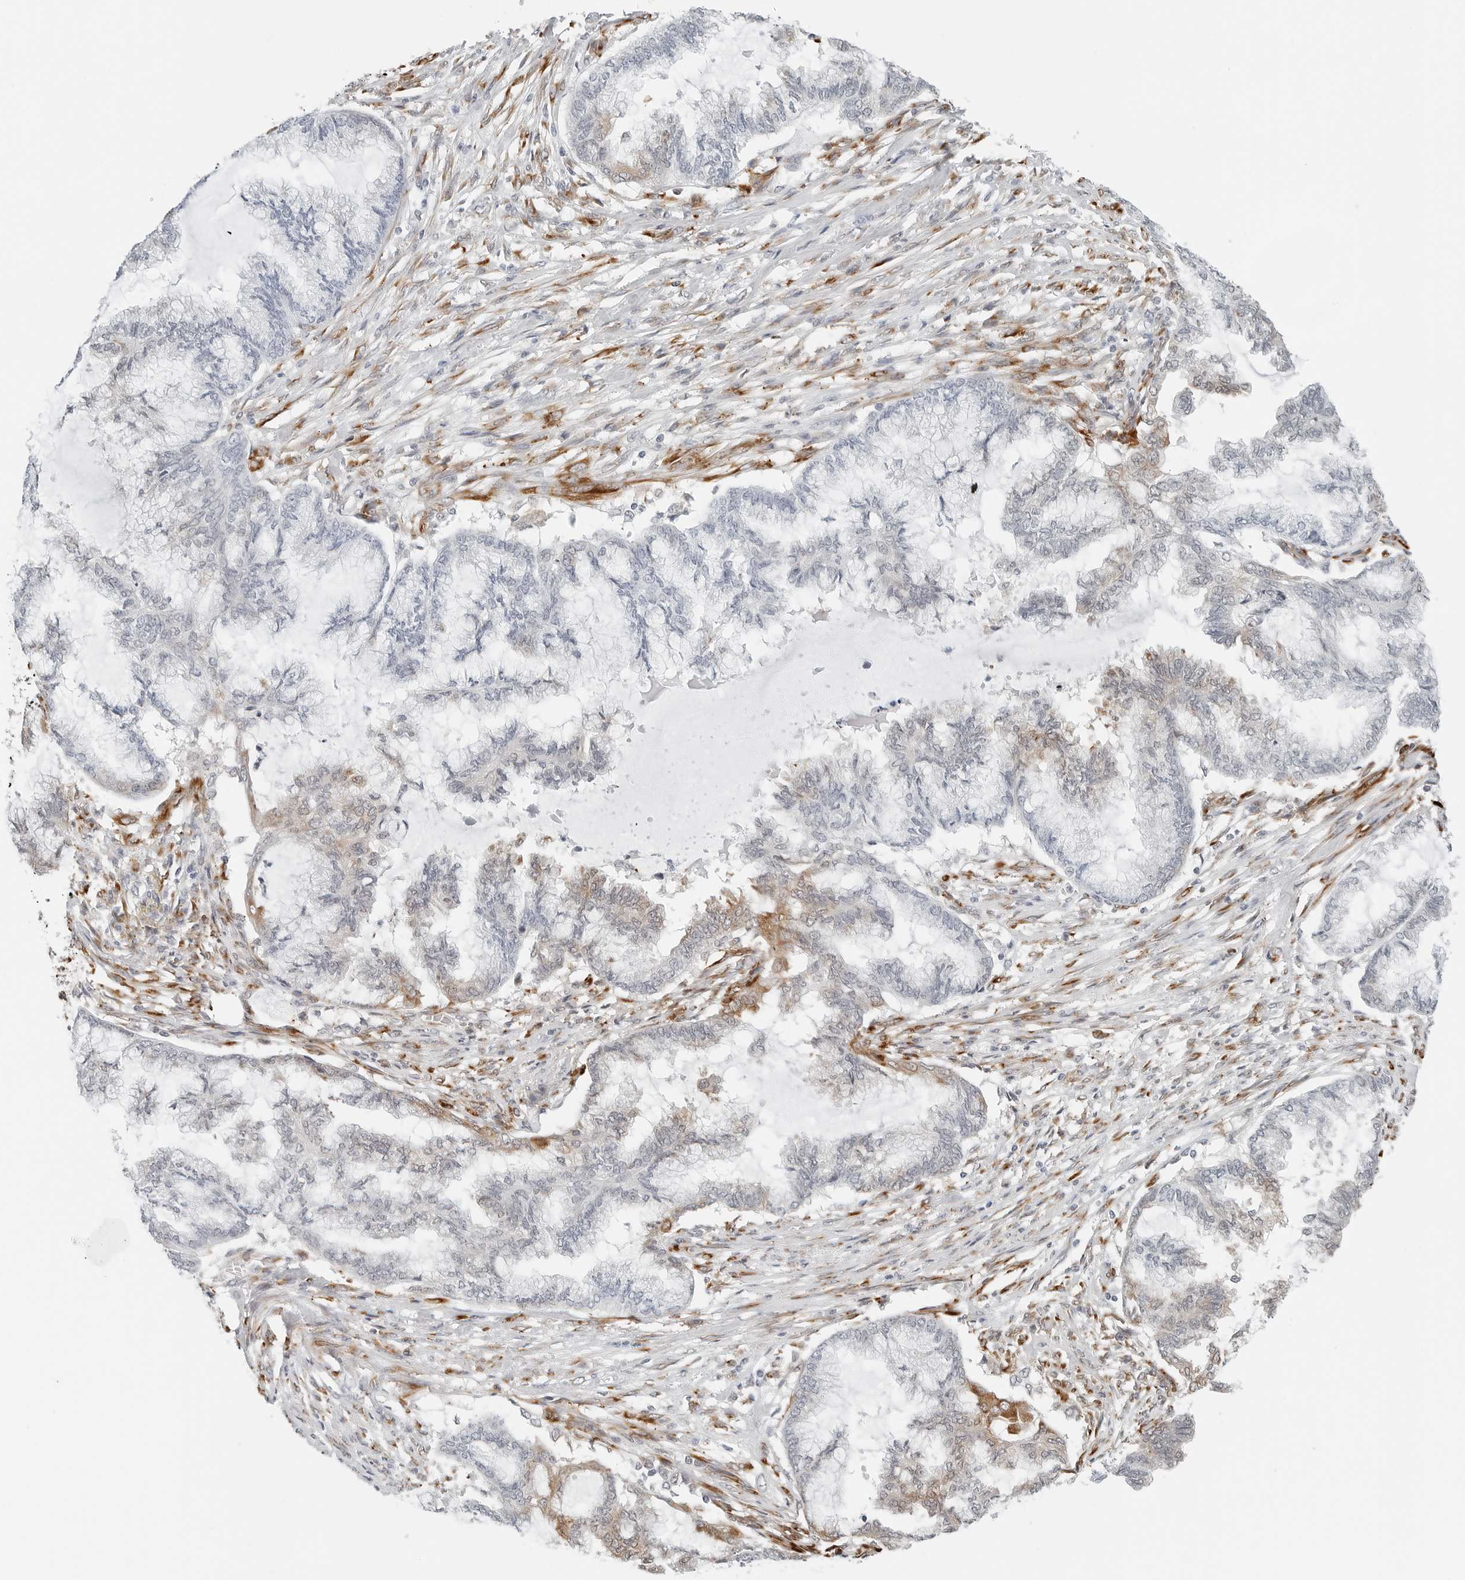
{"staining": {"intensity": "weak", "quantity": "<25%", "location": "cytoplasmic/membranous"}, "tissue": "endometrial cancer", "cell_type": "Tumor cells", "image_type": "cancer", "snomed": [{"axis": "morphology", "description": "Adenocarcinoma, NOS"}, {"axis": "topography", "description": "Endometrium"}], "caption": "This micrograph is of endometrial cancer stained with IHC to label a protein in brown with the nuclei are counter-stained blue. There is no positivity in tumor cells.", "gene": "P4HA2", "patient": {"sex": "female", "age": 86}}